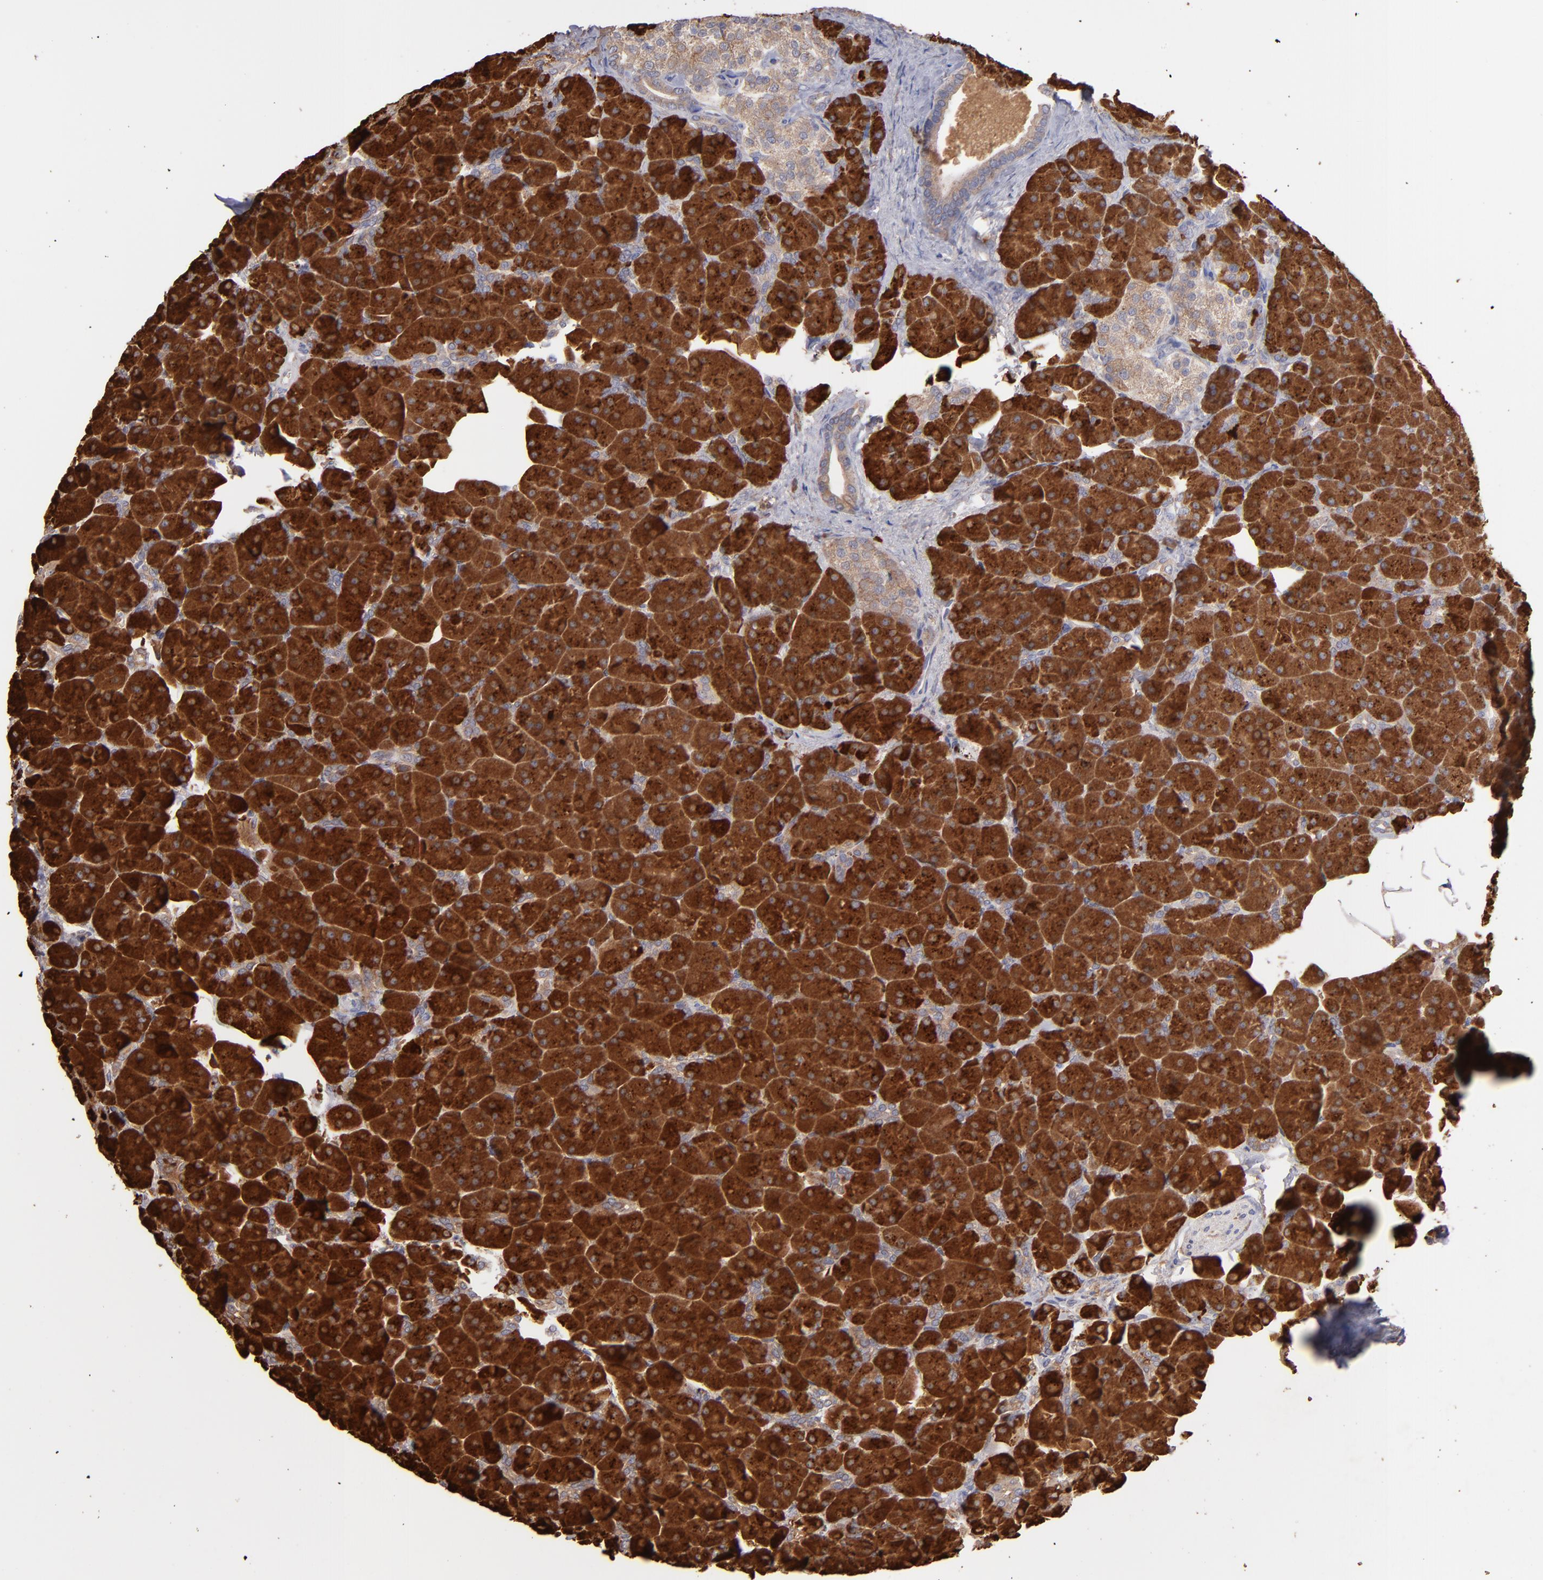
{"staining": {"intensity": "moderate", "quantity": ">75%", "location": "cytoplasmic/membranous"}, "tissue": "pancreas", "cell_type": "Exocrine glandular cells", "image_type": "normal", "snomed": [{"axis": "morphology", "description": "Normal tissue, NOS"}, {"axis": "topography", "description": "Pancreas"}], "caption": "Immunohistochemistry (DAB (3,3'-diaminobenzidine)) staining of unremarkable pancreas reveals moderate cytoplasmic/membranous protein expression in about >75% of exocrine glandular cells.", "gene": "NFKBIE", "patient": {"sex": "male", "age": 66}}